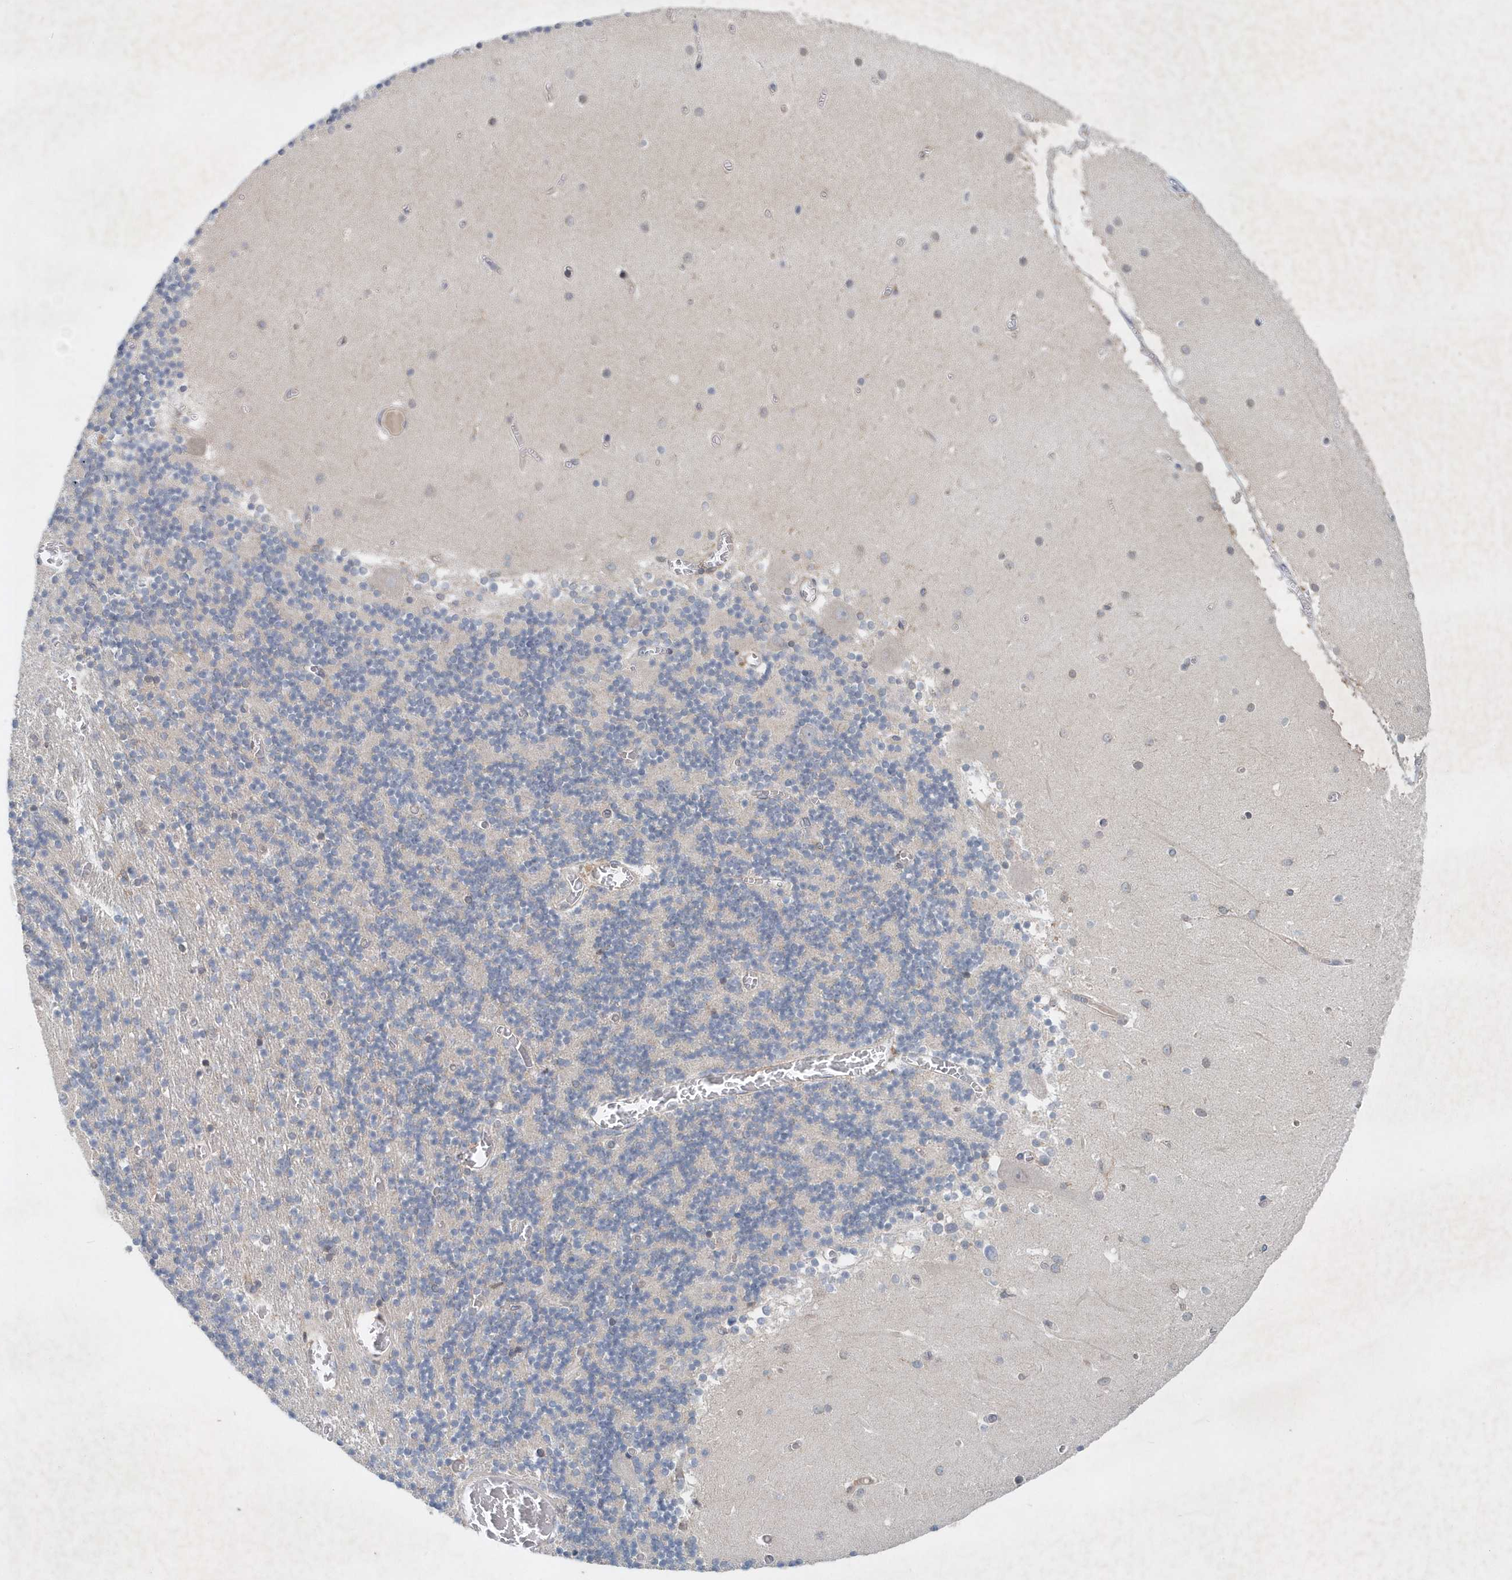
{"staining": {"intensity": "negative", "quantity": "none", "location": "none"}, "tissue": "cerebellum", "cell_type": "Cells in granular layer", "image_type": "normal", "snomed": [{"axis": "morphology", "description": "Normal tissue, NOS"}, {"axis": "topography", "description": "Cerebellum"}], "caption": "DAB immunohistochemical staining of unremarkable human cerebellum shows no significant expression in cells in granular layer.", "gene": "P2RY10", "patient": {"sex": "female", "age": 28}}